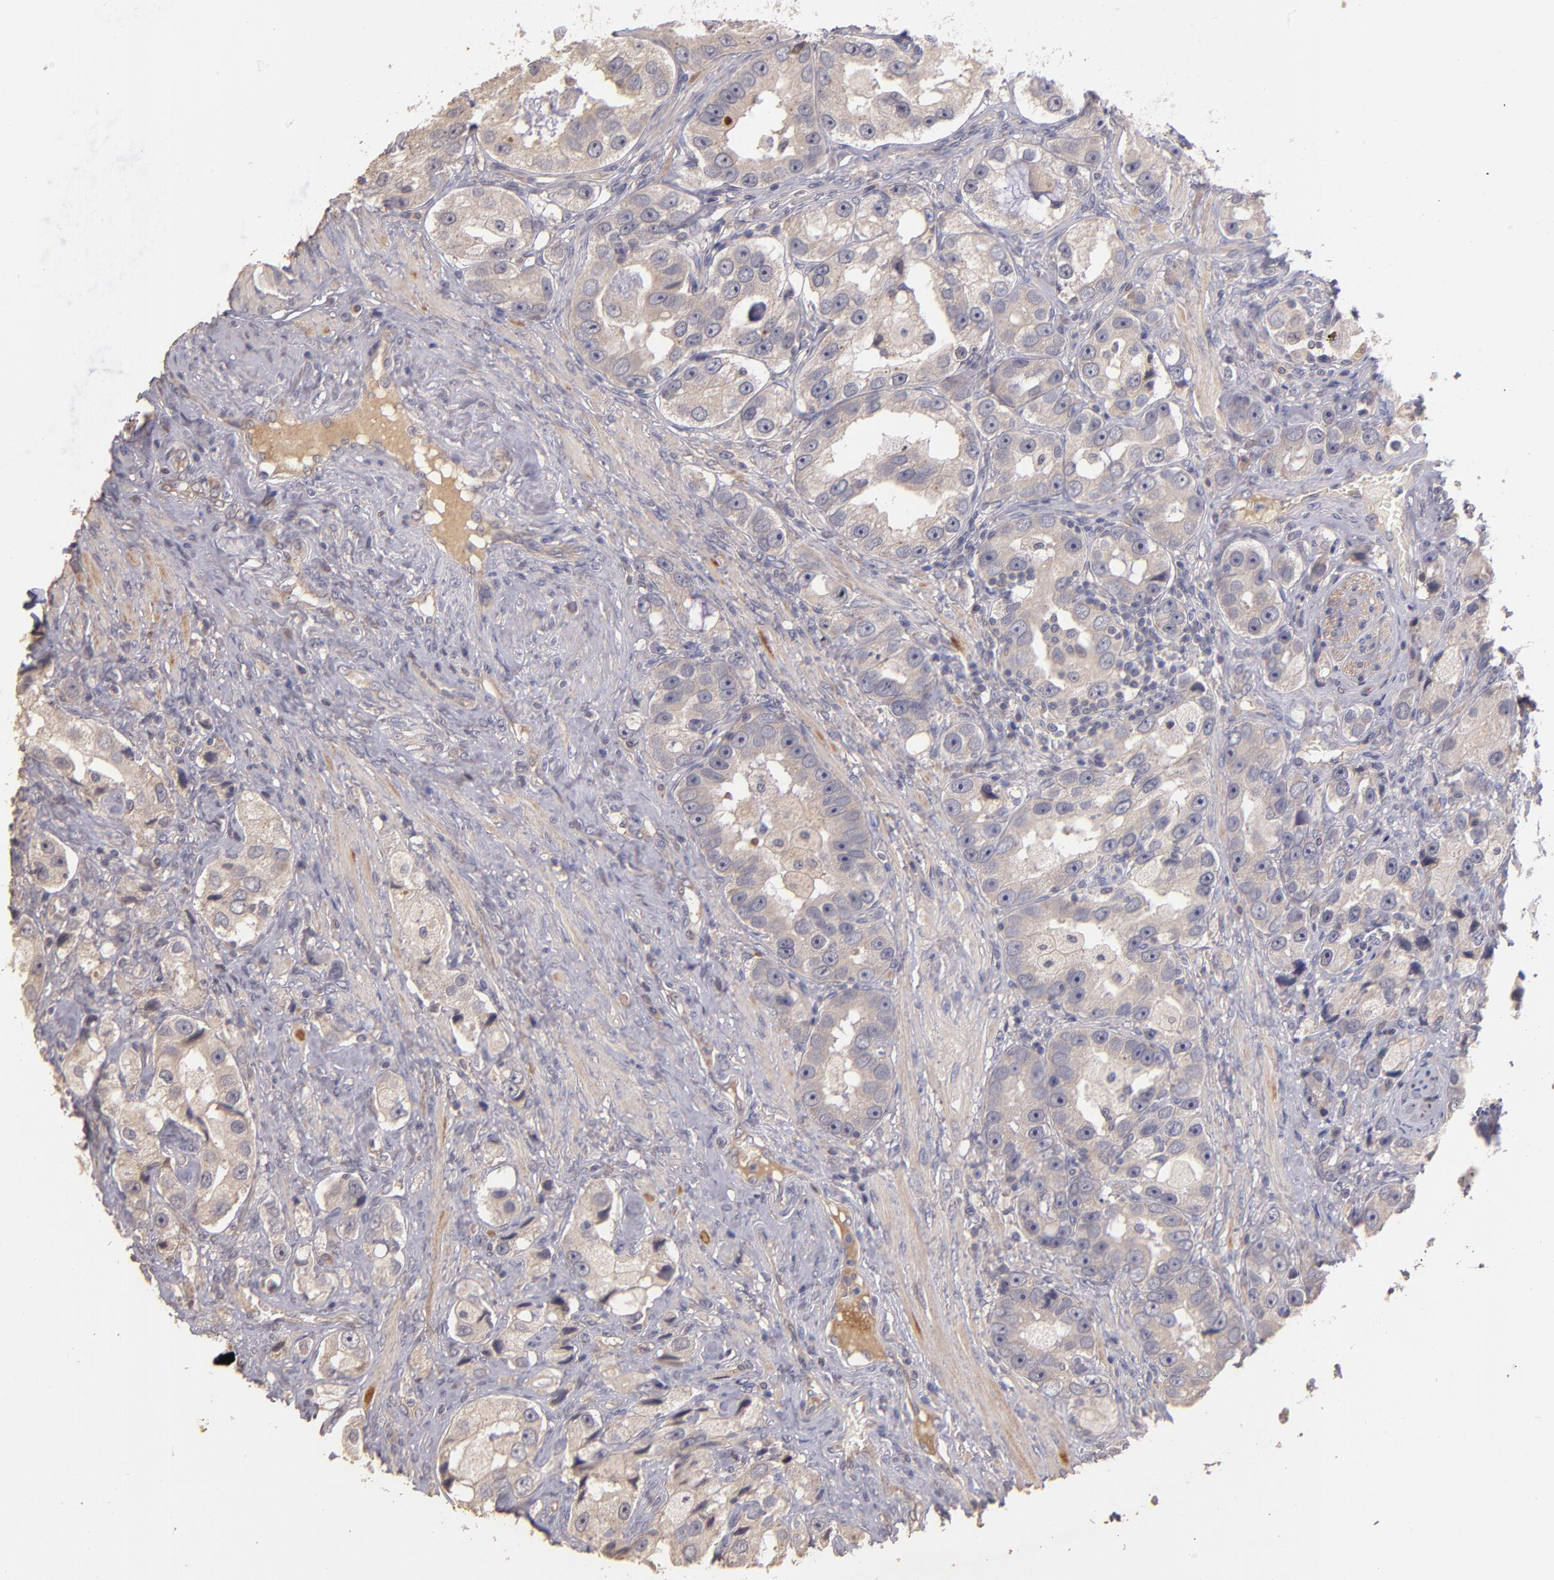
{"staining": {"intensity": "weak", "quantity": "25%-75%", "location": "cytoplasmic/membranous"}, "tissue": "prostate cancer", "cell_type": "Tumor cells", "image_type": "cancer", "snomed": [{"axis": "morphology", "description": "Adenocarcinoma, High grade"}, {"axis": "topography", "description": "Prostate"}], "caption": "Protein expression analysis of human prostate cancer (adenocarcinoma (high-grade)) reveals weak cytoplasmic/membranous staining in approximately 25%-75% of tumor cells.", "gene": "GNAZ", "patient": {"sex": "male", "age": 63}}